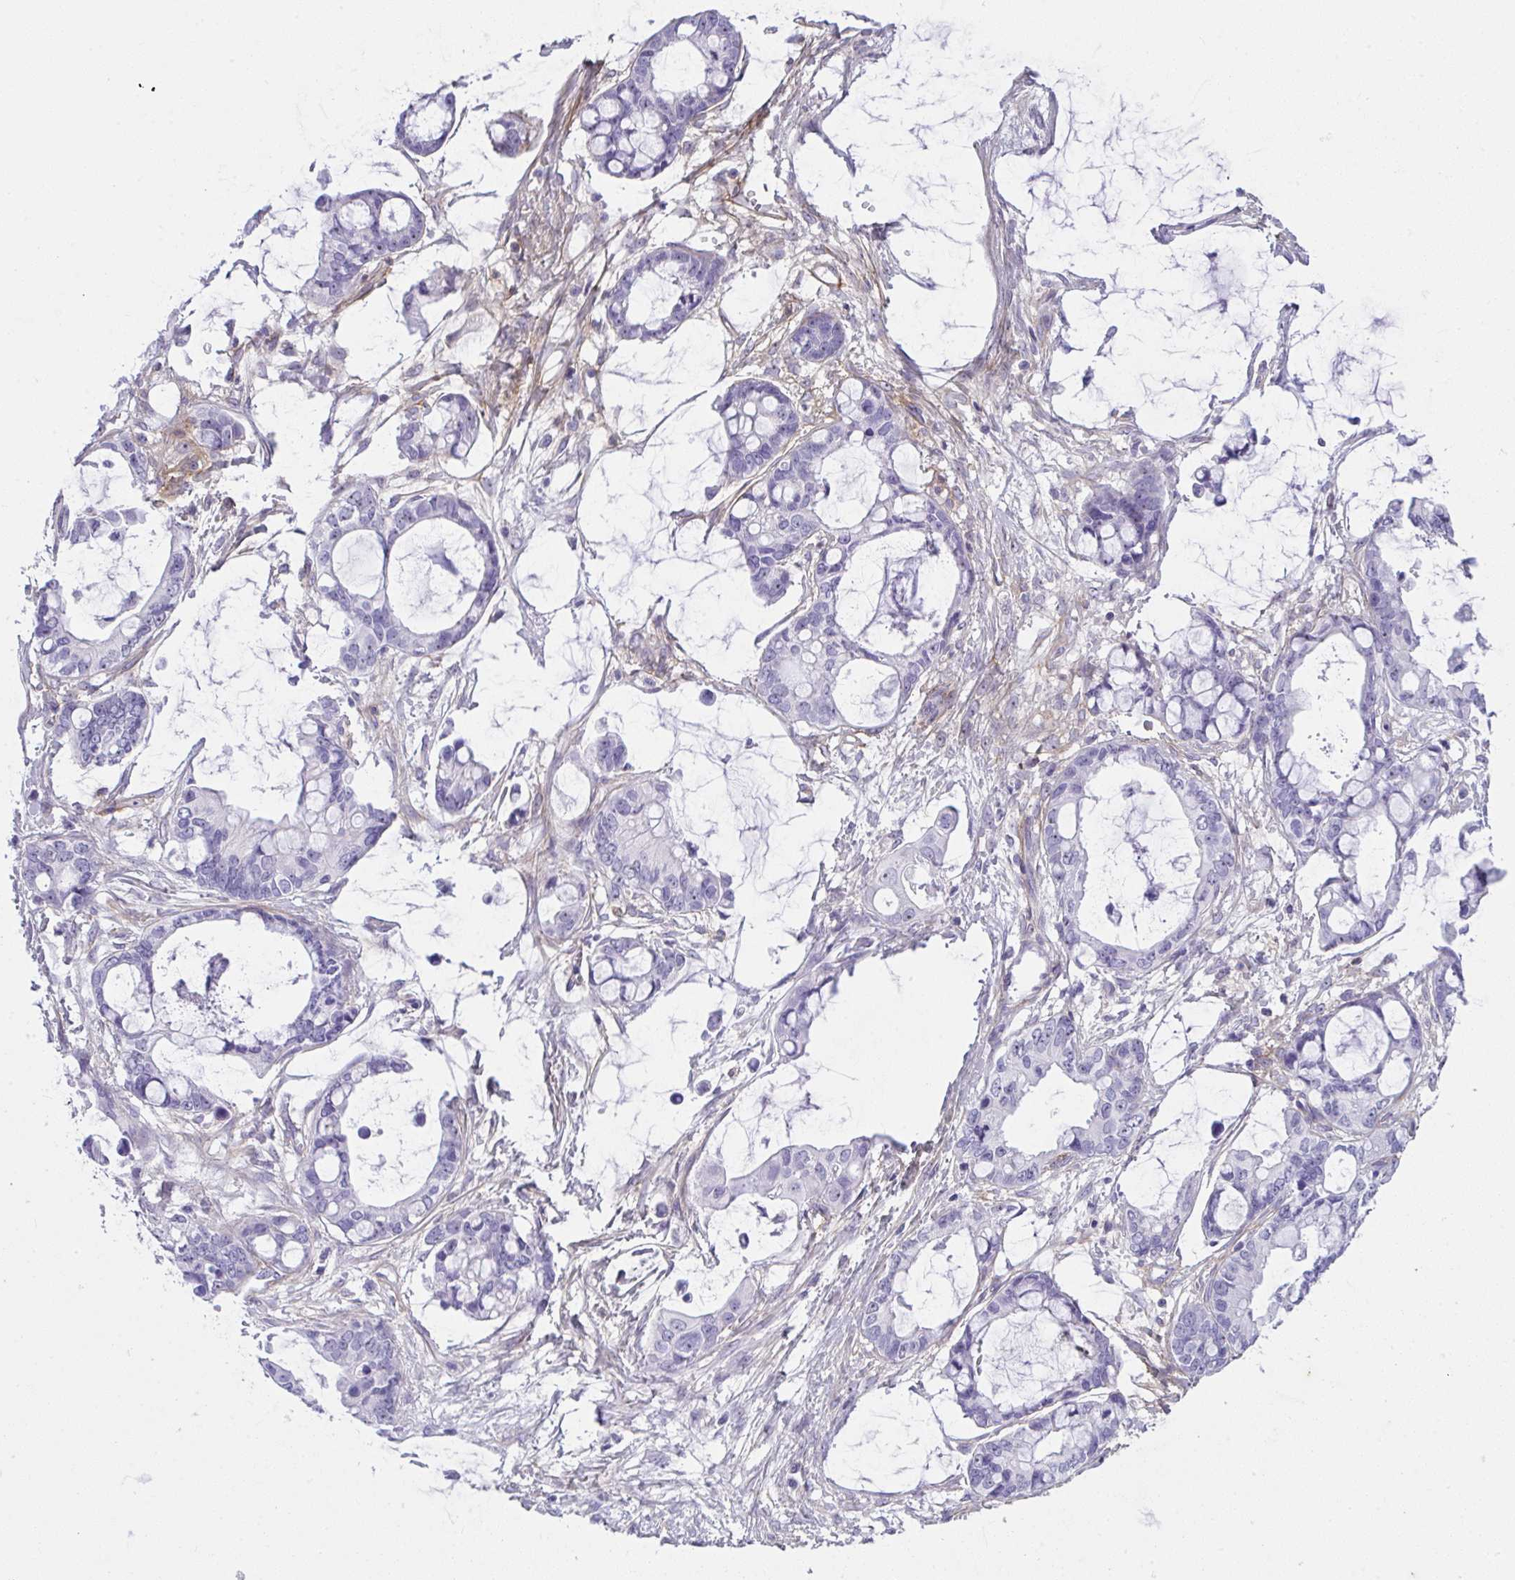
{"staining": {"intensity": "negative", "quantity": "none", "location": "none"}, "tissue": "ovarian cancer", "cell_type": "Tumor cells", "image_type": "cancer", "snomed": [{"axis": "morphology", "description": "Cystadenocarcinoma, mucinous, NOS"}, {"axis": "topography", "description": "Ovary"}], "caption": "Tumor cells are negative for brown protein staining in ovarian cancer.", "gene": "LHFPL6", "patient": {"sex": "female", "age": 63}}